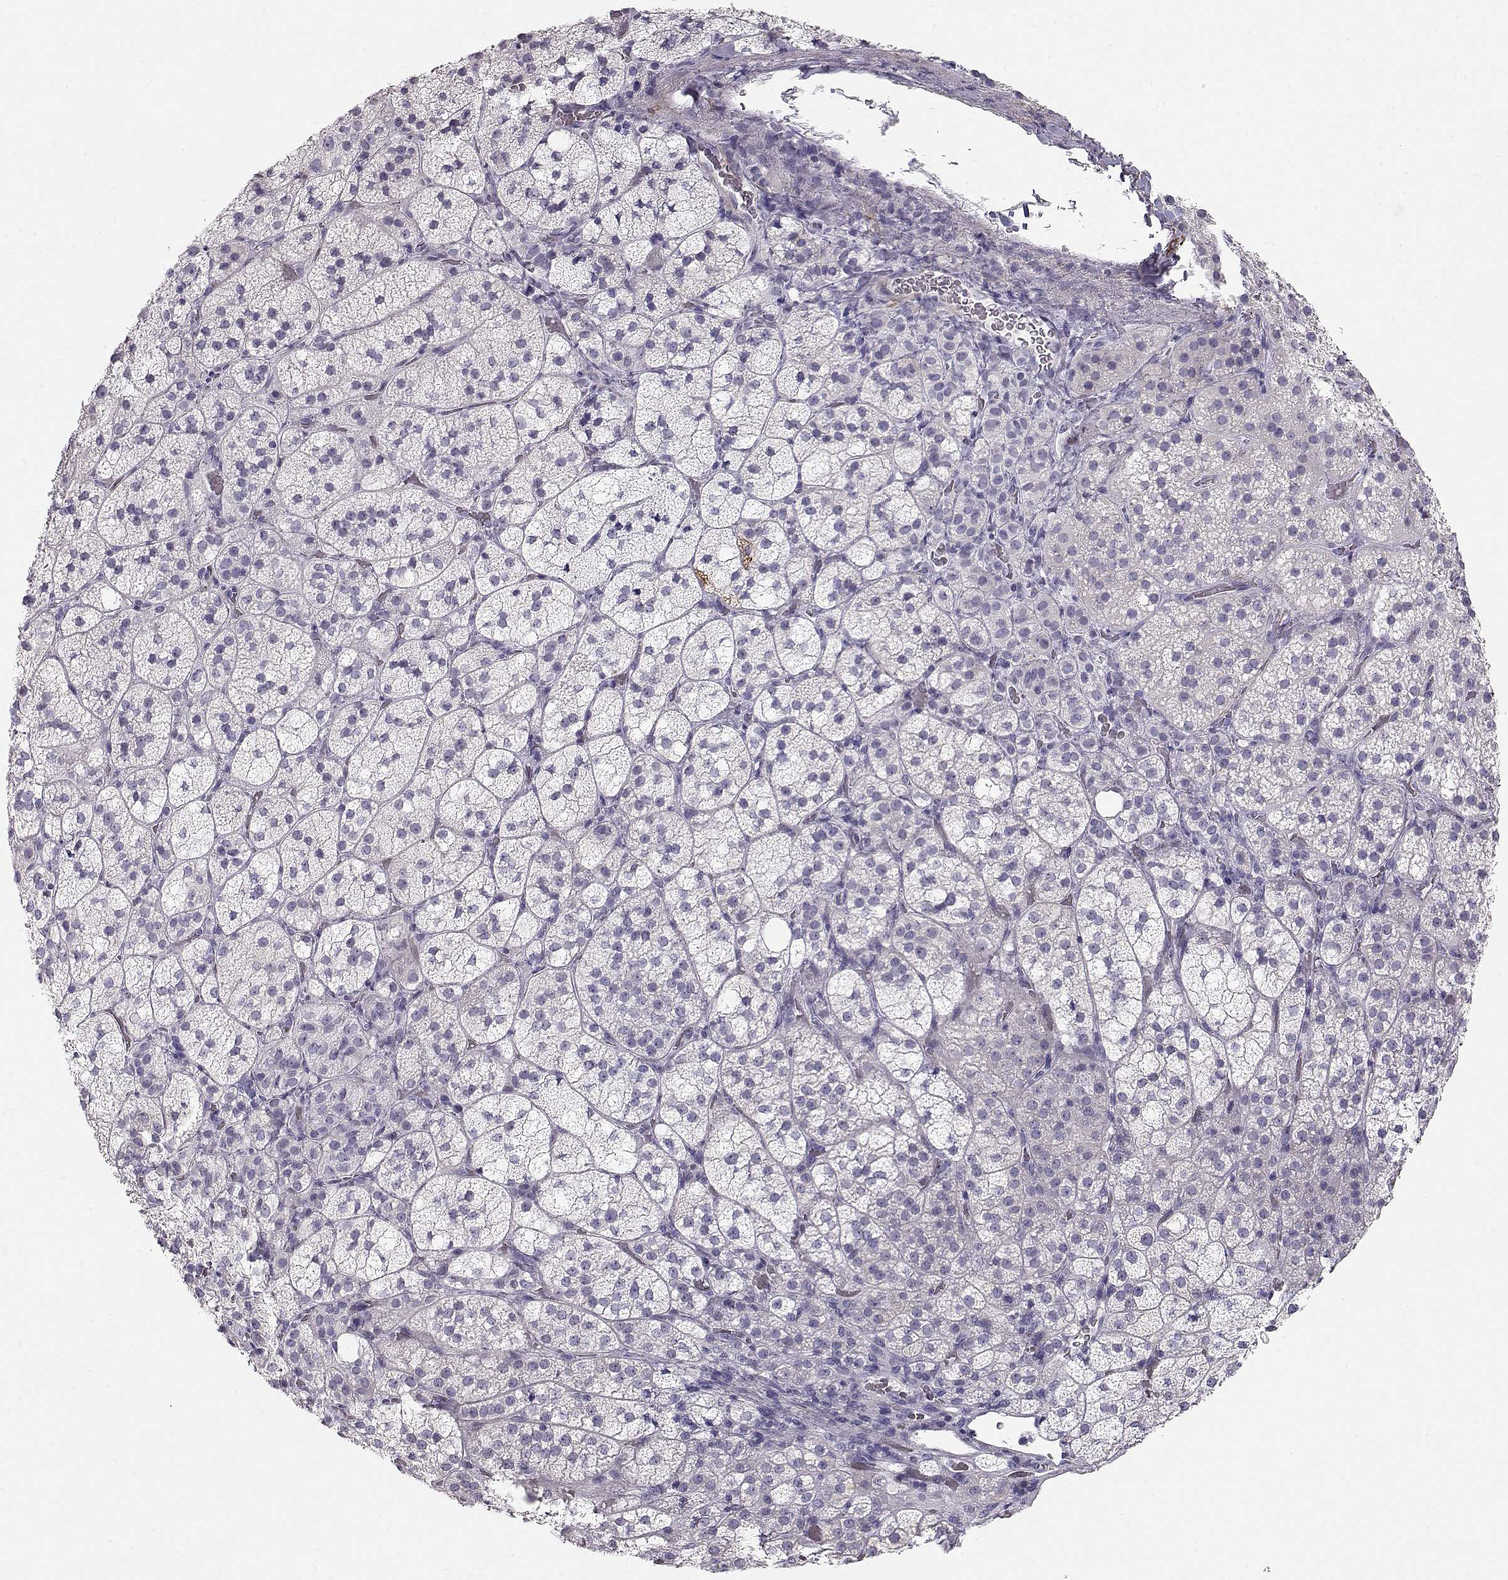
{"staining": {"intensity": "negative", "quantity": "none", "location": "none"}, "tissue": "adrenal gland", "cell_type": "Glandular cells", "image_type": "normal", "snomed": [{"axis": "morphology", "description": "Normal tissue, NOS"}, {"axis": "topography", "description": "Adrenal gland"}], "caption": "High magnification brightfield microscopy of benign adrenal gland stained with DAB (3,3'-diaminobenzidine) (brown) and counterstained with hematoxylin (blue): glandular cells show no significant staining.", "gene": "SLITRK3", "patient": {"sex": "female", "age": 60}}